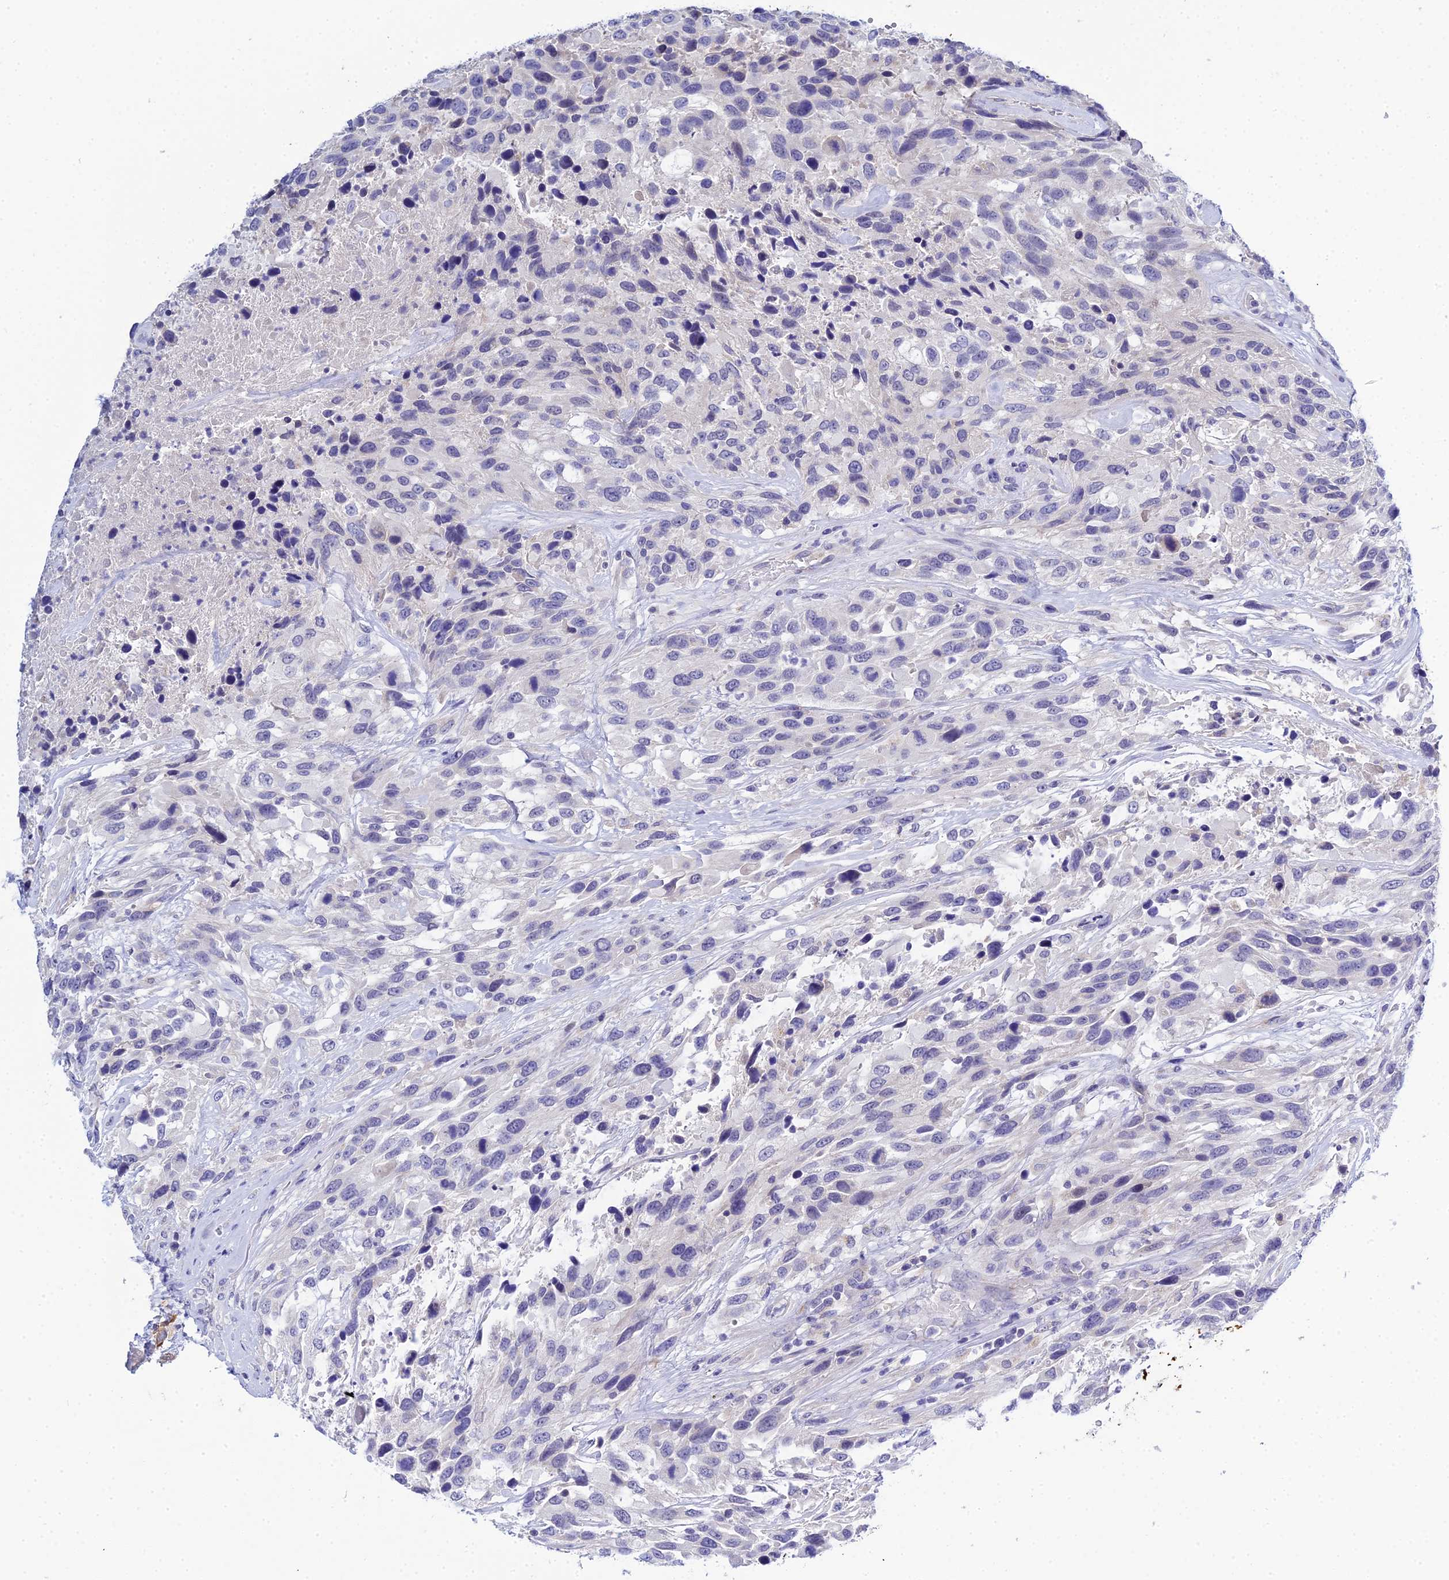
{"staining": {"intensity": "negative", "quantity": "none", "location": "none"}, "tissue": "urothelial cancer", "cell_type": "Tumor cells", "image_type": "cancer", "snomed": [{"axis": "morphology", "description": "Urothelial carcinoma, High grade"}, {"axis": "topography", "description": "Urinary bladder"}], "caption": "Immunohistochemistry (IHC) histopathology image of neoplastic tissue: high-grade urothelial carcinoma stained with DAB exhibits no significant protein expression in tumor cells.", "gene": "ZXDA", "patient": {"sex": "female", "age": 70}}